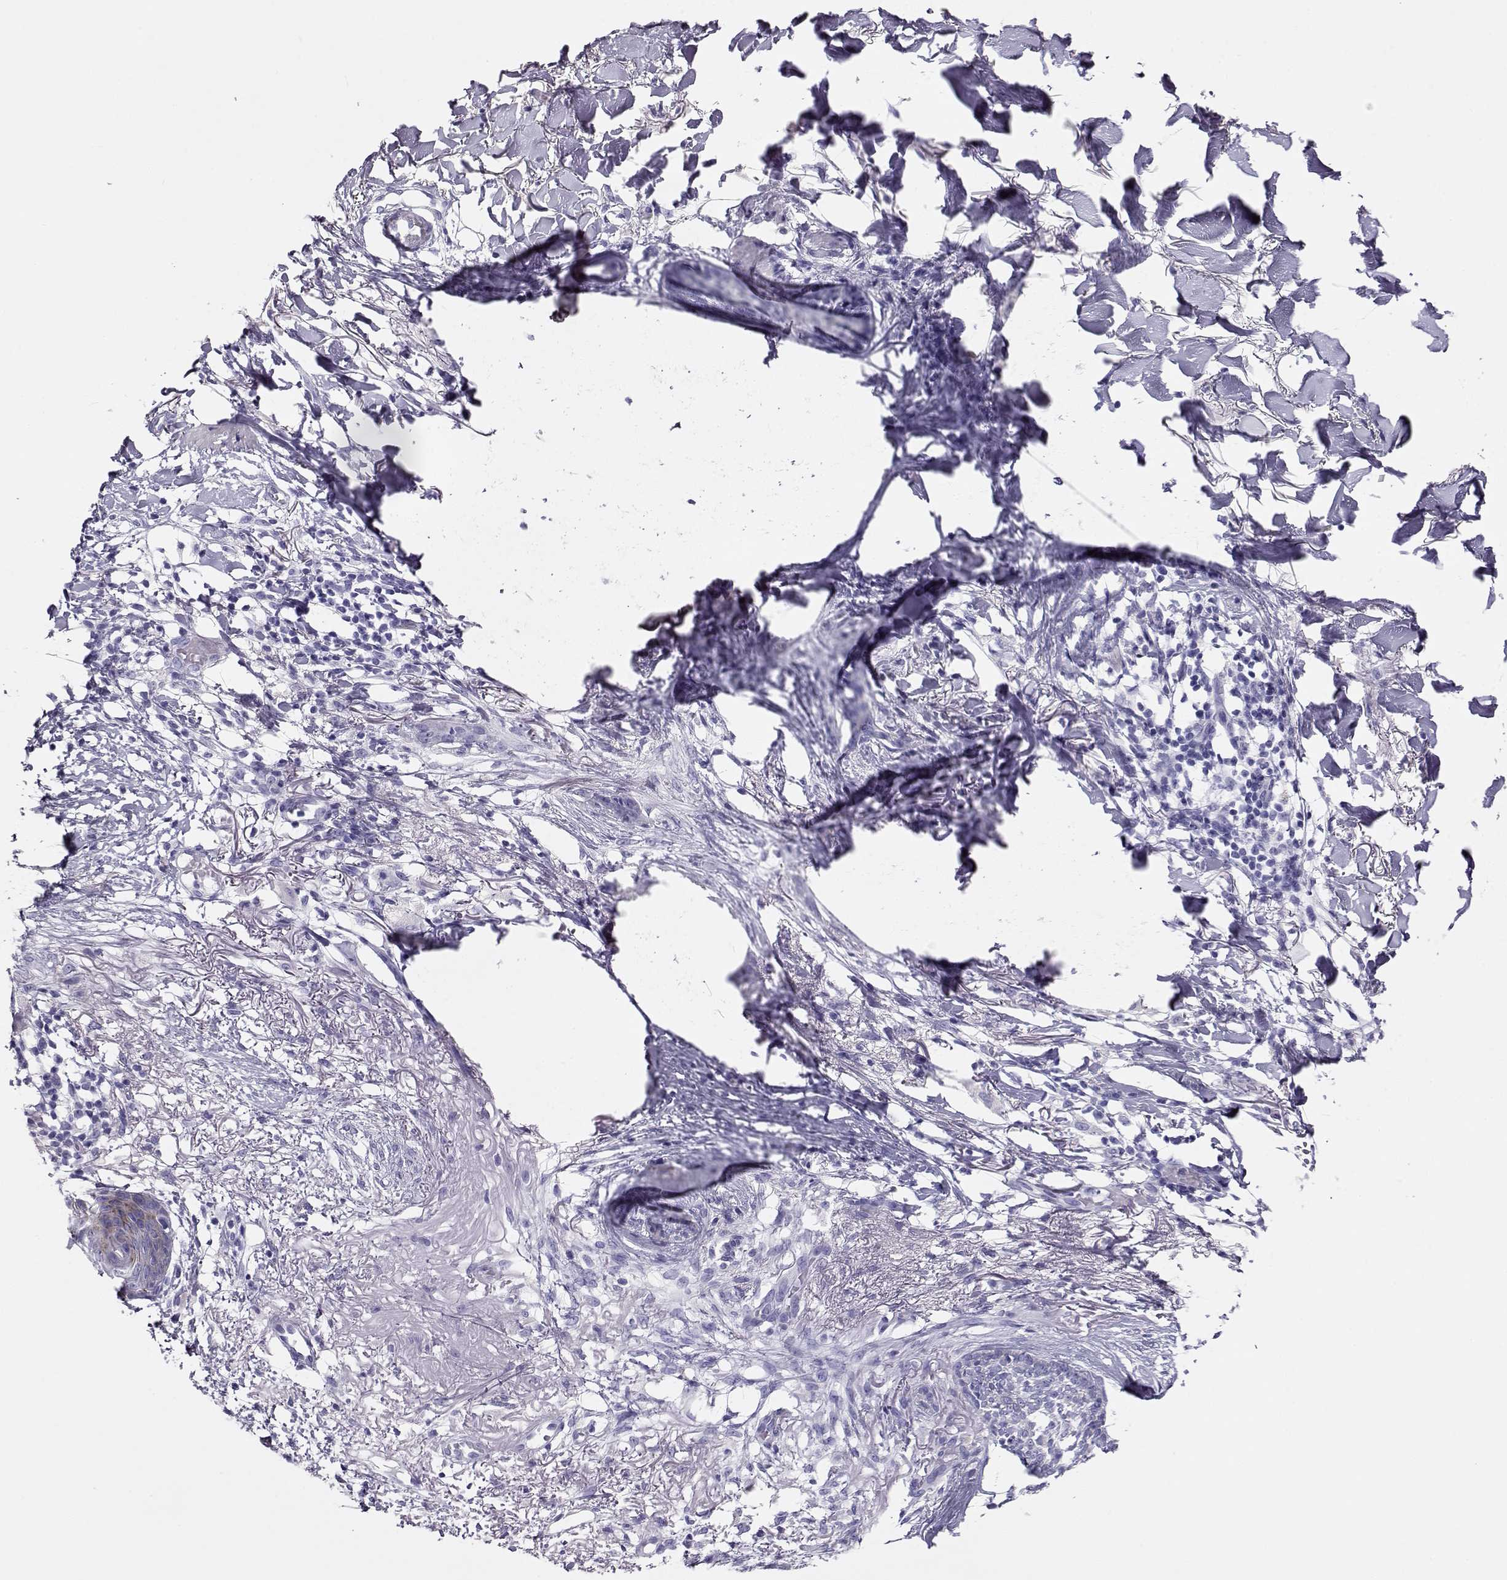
{"staining": {"intensity": "negative", "quantity": "none", "location": "none"}, "tissue": "skin cancer", "cell_type": "Tumor cells", "image_type": "cancer", "snomed": [{"axis": "morphology", "description": "Normal tissue, NOS"}, {"axis": "morphology", "description": "Basal cell carcinoma"}, {"axis": "topography", "description": "Skin"}], "caption": "An immunohistochemistry (IHC) micrograph of basal cell carcinoma (skin) is shown. There is no staining in tumor cells of basal cell carcinoma (skin).", "gene": "CRX", "patient": {"sex": "male", "age": 84}}